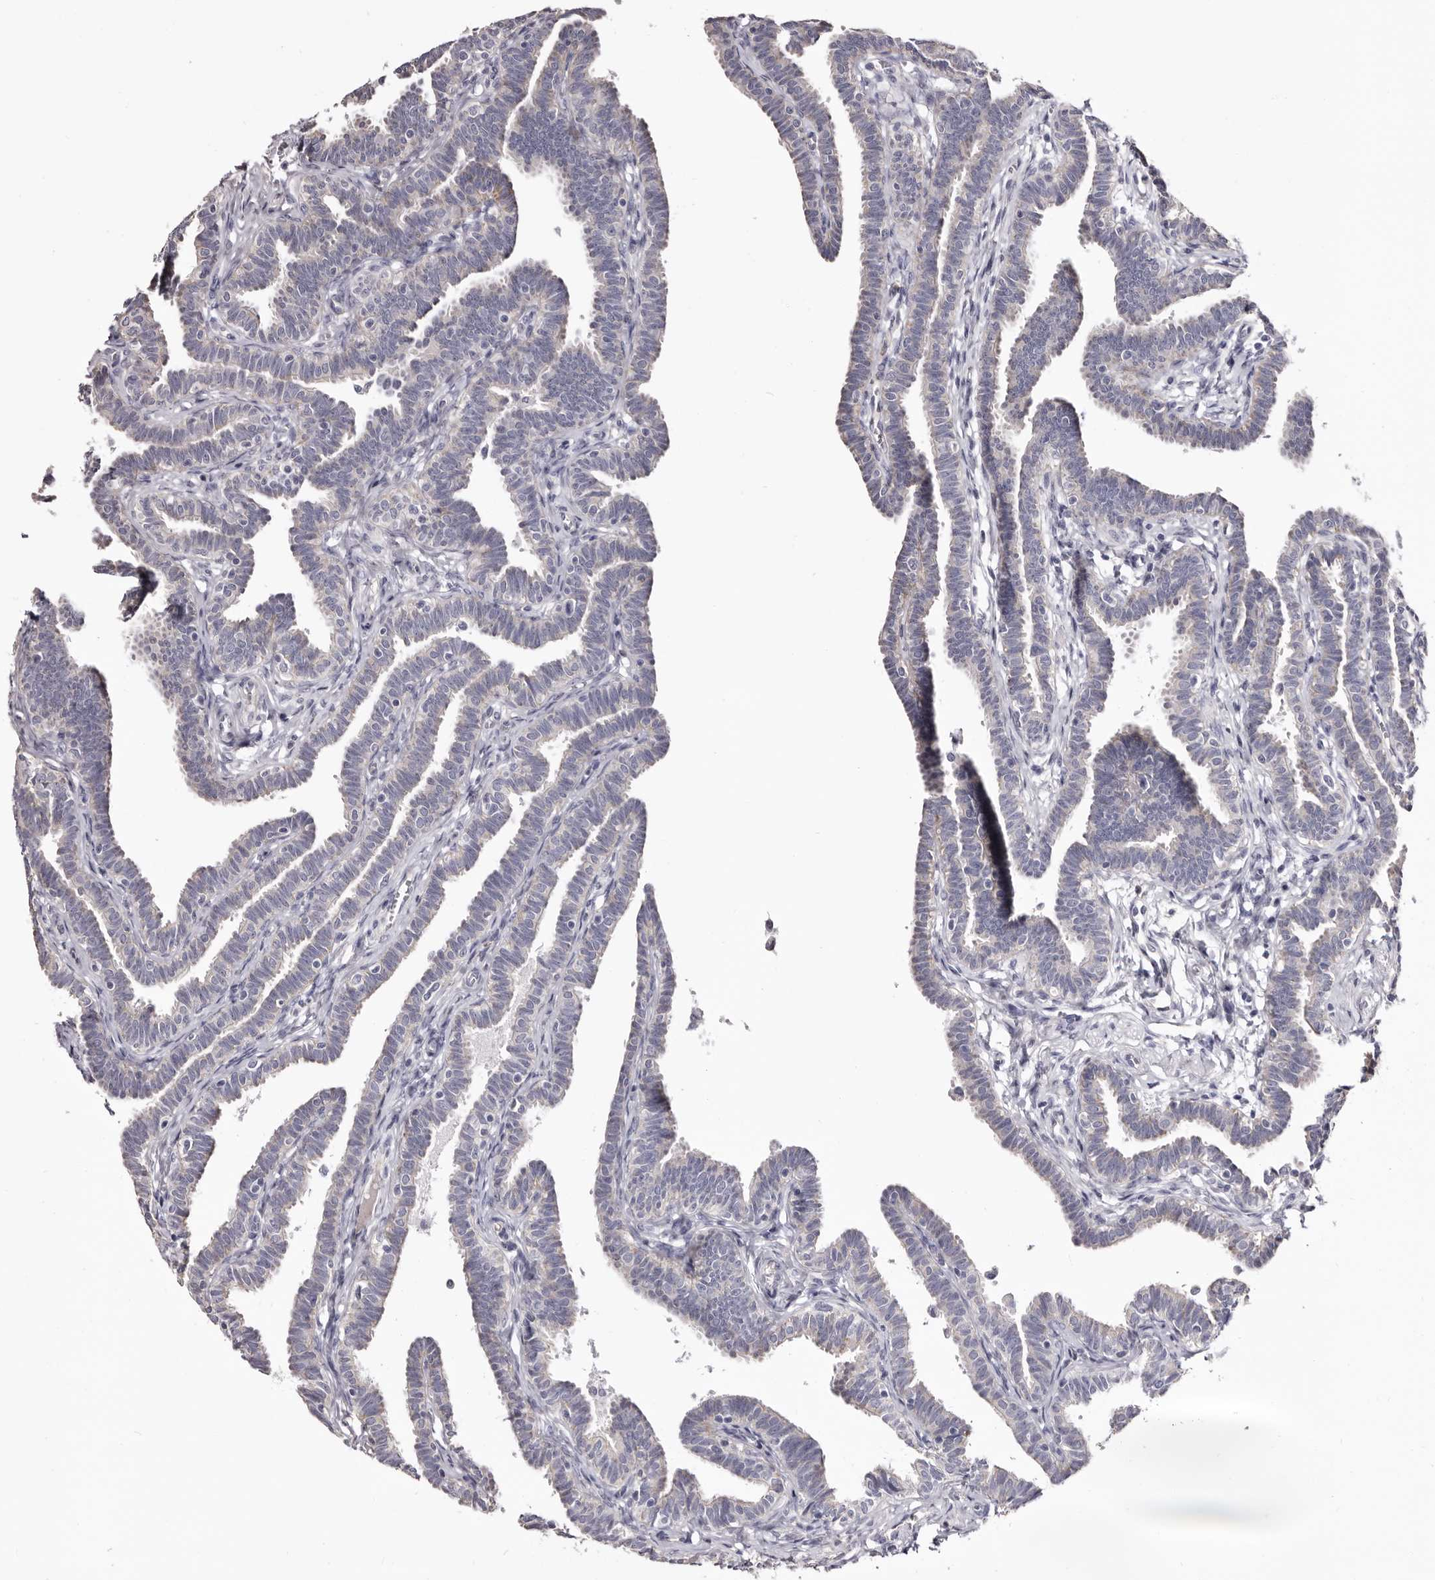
{"staining": {"intensity": "negative", "quantity": "none", "location": "none"}, "tissue": "fallopian tube", "cell_type": "Glandular cells", "image_type": "normal", "snomed": [{"axis": "morphology", "description": "Normal tissue, NOS"}, {"axis": "topography", "description": "Fallopian tube"}, {"axis": "topography", "description": "Ovary"}], "caption": "A high-resolution image shows immunohistochemistry staining of unremarkable fallopian tube, which displays no significant staining in glandular cells. (Brightfield microscopy of DAB immunohistochemistry (IHC) at high magnification).", "gene": "CASQ1", "patient": {"sex": "female", "age": 23}}